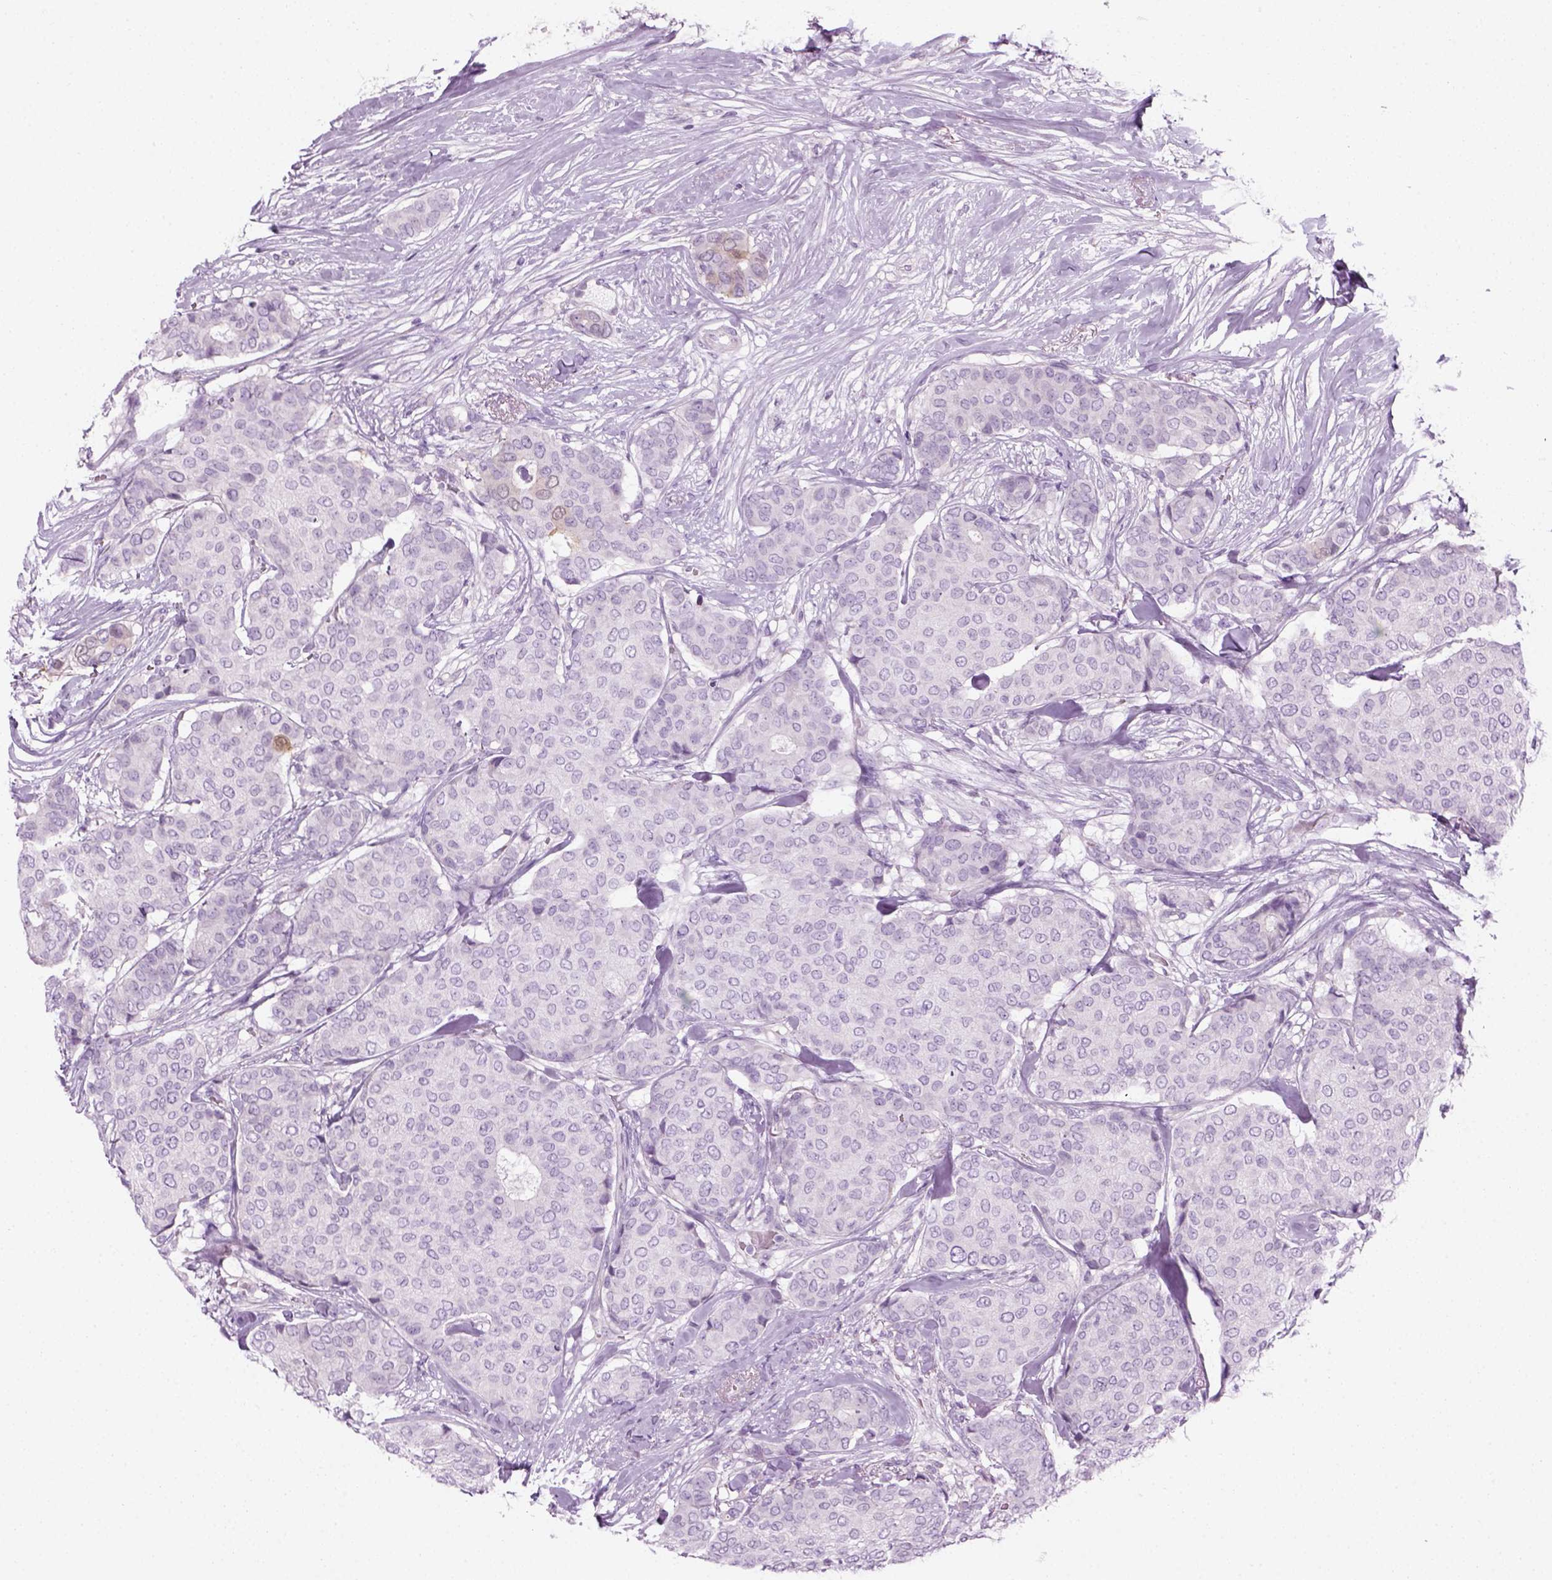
{"staining": {"intensity": "negative", "quantity": "none", "location": "none"}, "tissue": "breast cancer", "cell_type": "Tumor cells", "image_type": "cancer", "snomed": [{"axis": "morphology", "description": "Duct carcinoma"}, {"axis": "topography", "description": "Breast"}], "caption": "An image of human breast cancer is negative for staining in tumor cells. (DAB (3,3'-diaminobenzidine) immunohistochemistry visualized using brightfield microscopy, high magnification).", "gene": "CIBAR2", "patient": {"sex": "female", "age": 75}}